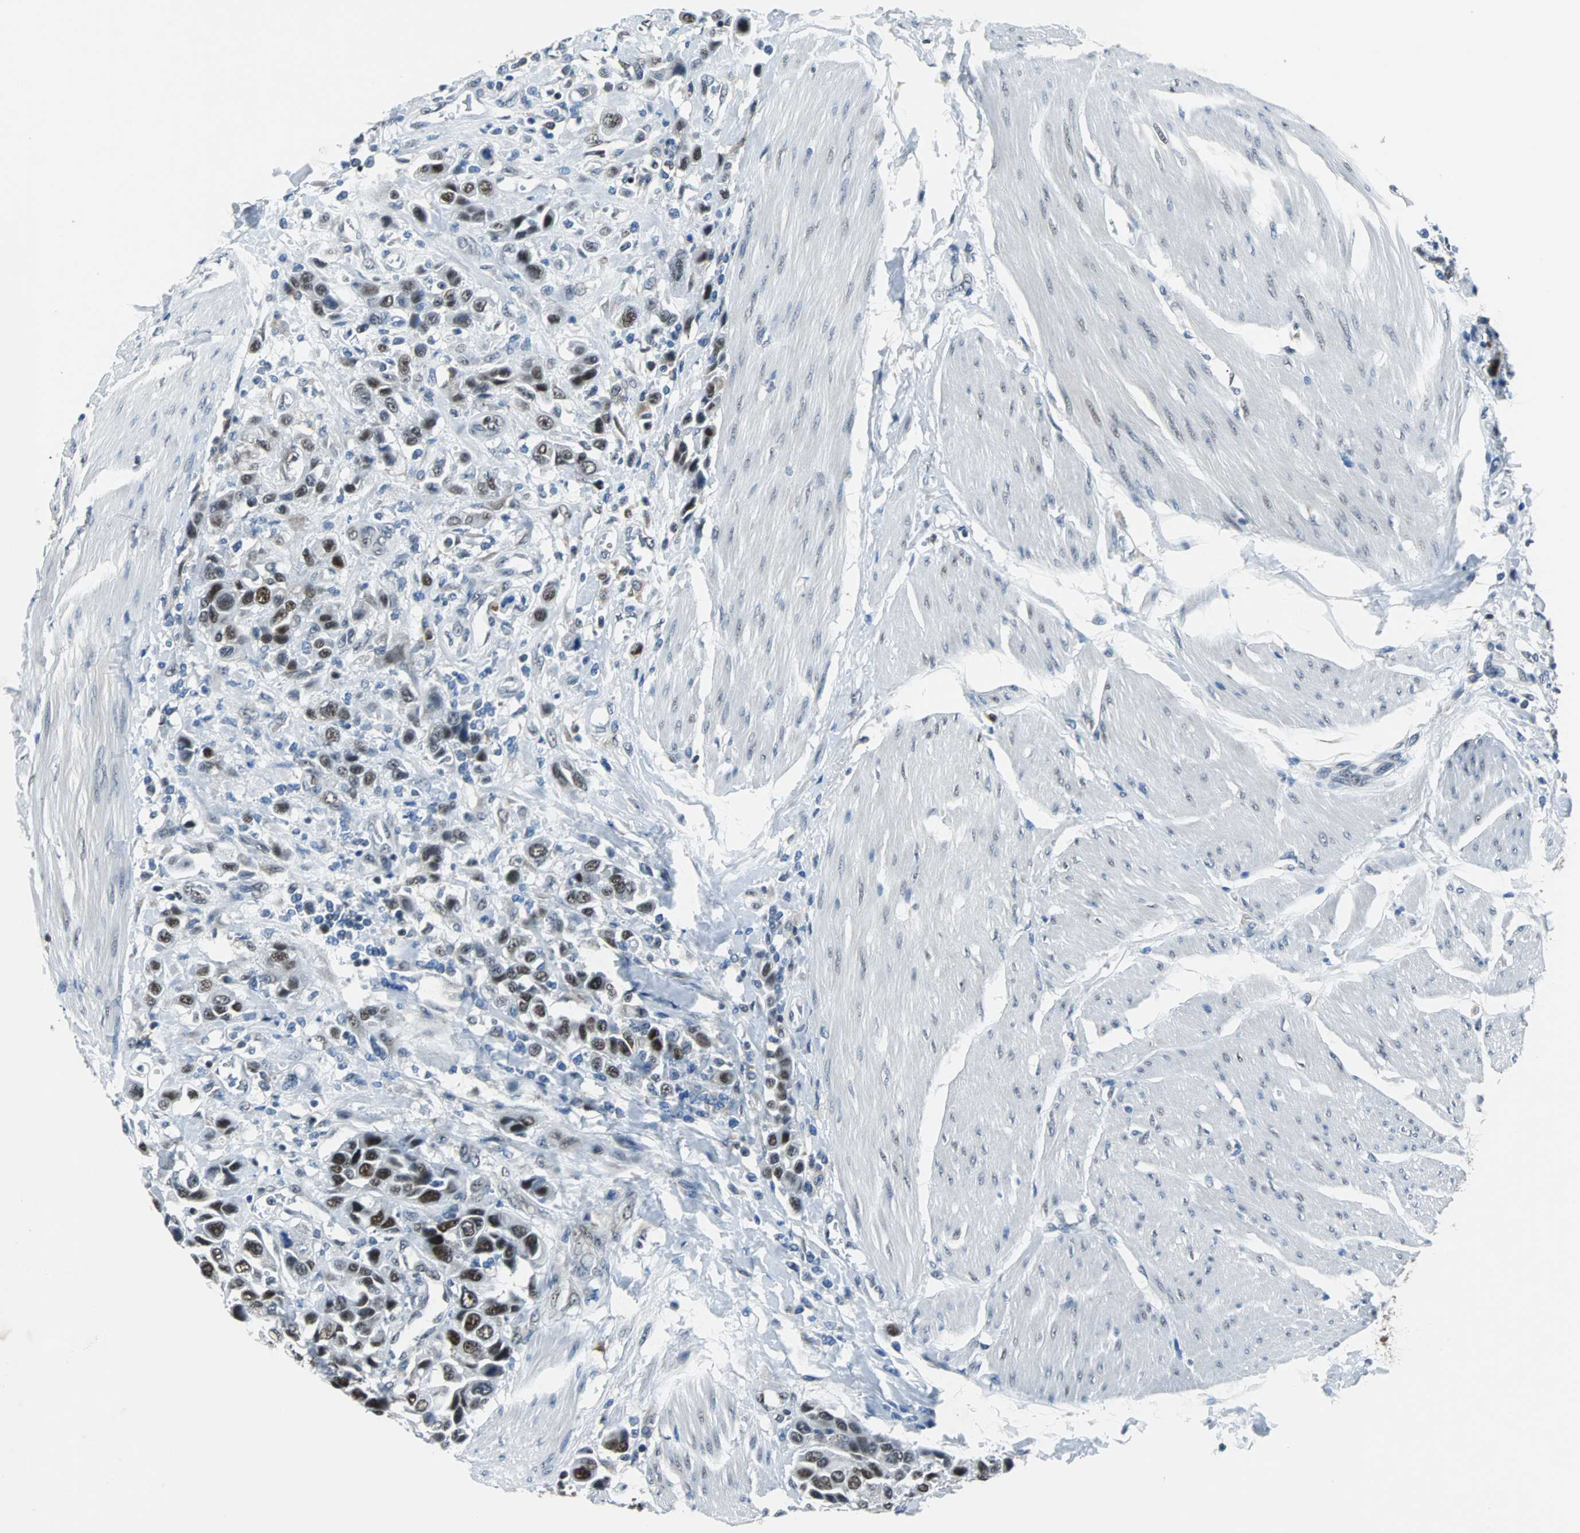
{"staining": {"intensity": "strong", "quantity": "25%-75%", "location": "nuclear"}, "tissue": "urothelial cancer", "cell_type": "Tumor cells", "image_type": "cancer", "snomed": [{"axis": "morphology", "description": "Urothelial carcinoma, High grade"}, {"axis": "topography", "description": "Urinary bladder"}], "caption": "DAB (3,3'-diaminobenzidine) immunohistochemical staining of human urothelial cancer demonstrates strong nuclear protein expression in about 25%-75% of tumor cells. (DAB IHC, brown staining for protein, blue staining for nuclei).", "gene": "USP28", "patient": {"sex": "male", "age": 50}}